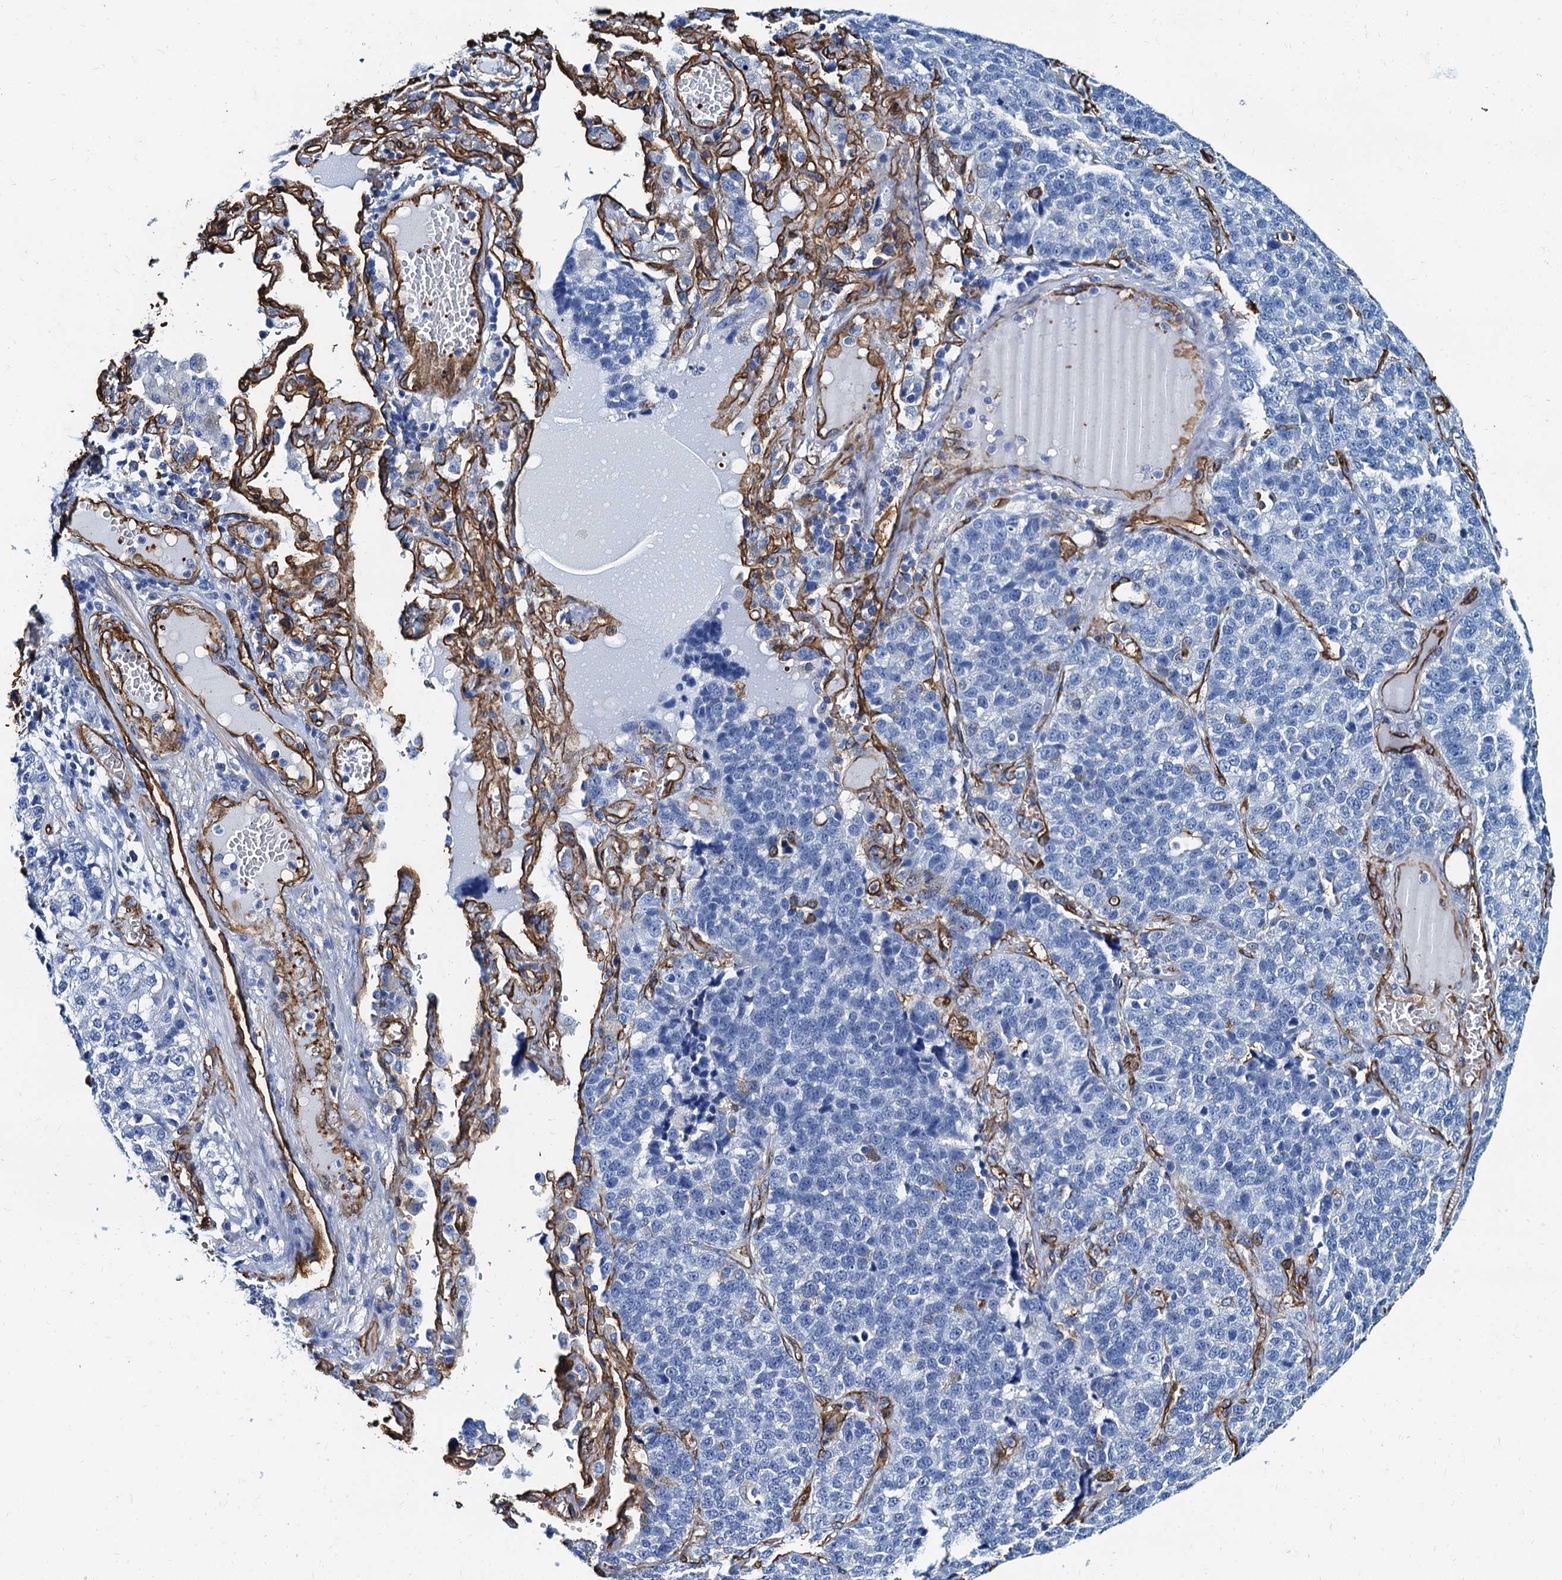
{"staining": {"intensity": "negative", "quantity": "none", "location": "none"}, "tissue": "lung cancer", "cell_type": "Tumor cells", "image_type": "cancer", "snomed": [{"axis": "morphology", "description": "Adenocarcinoma, NOS"}, {"axis": "topography", "description": "Lung"}], "caption": "This is an immunohistochemistry (IHC) photomicrograph of lung cancer (adenocarcinoma). There is no staining in tumor cells.", "gene": "CAVIN2", "patient": {"sex": "male", "age": 49}}